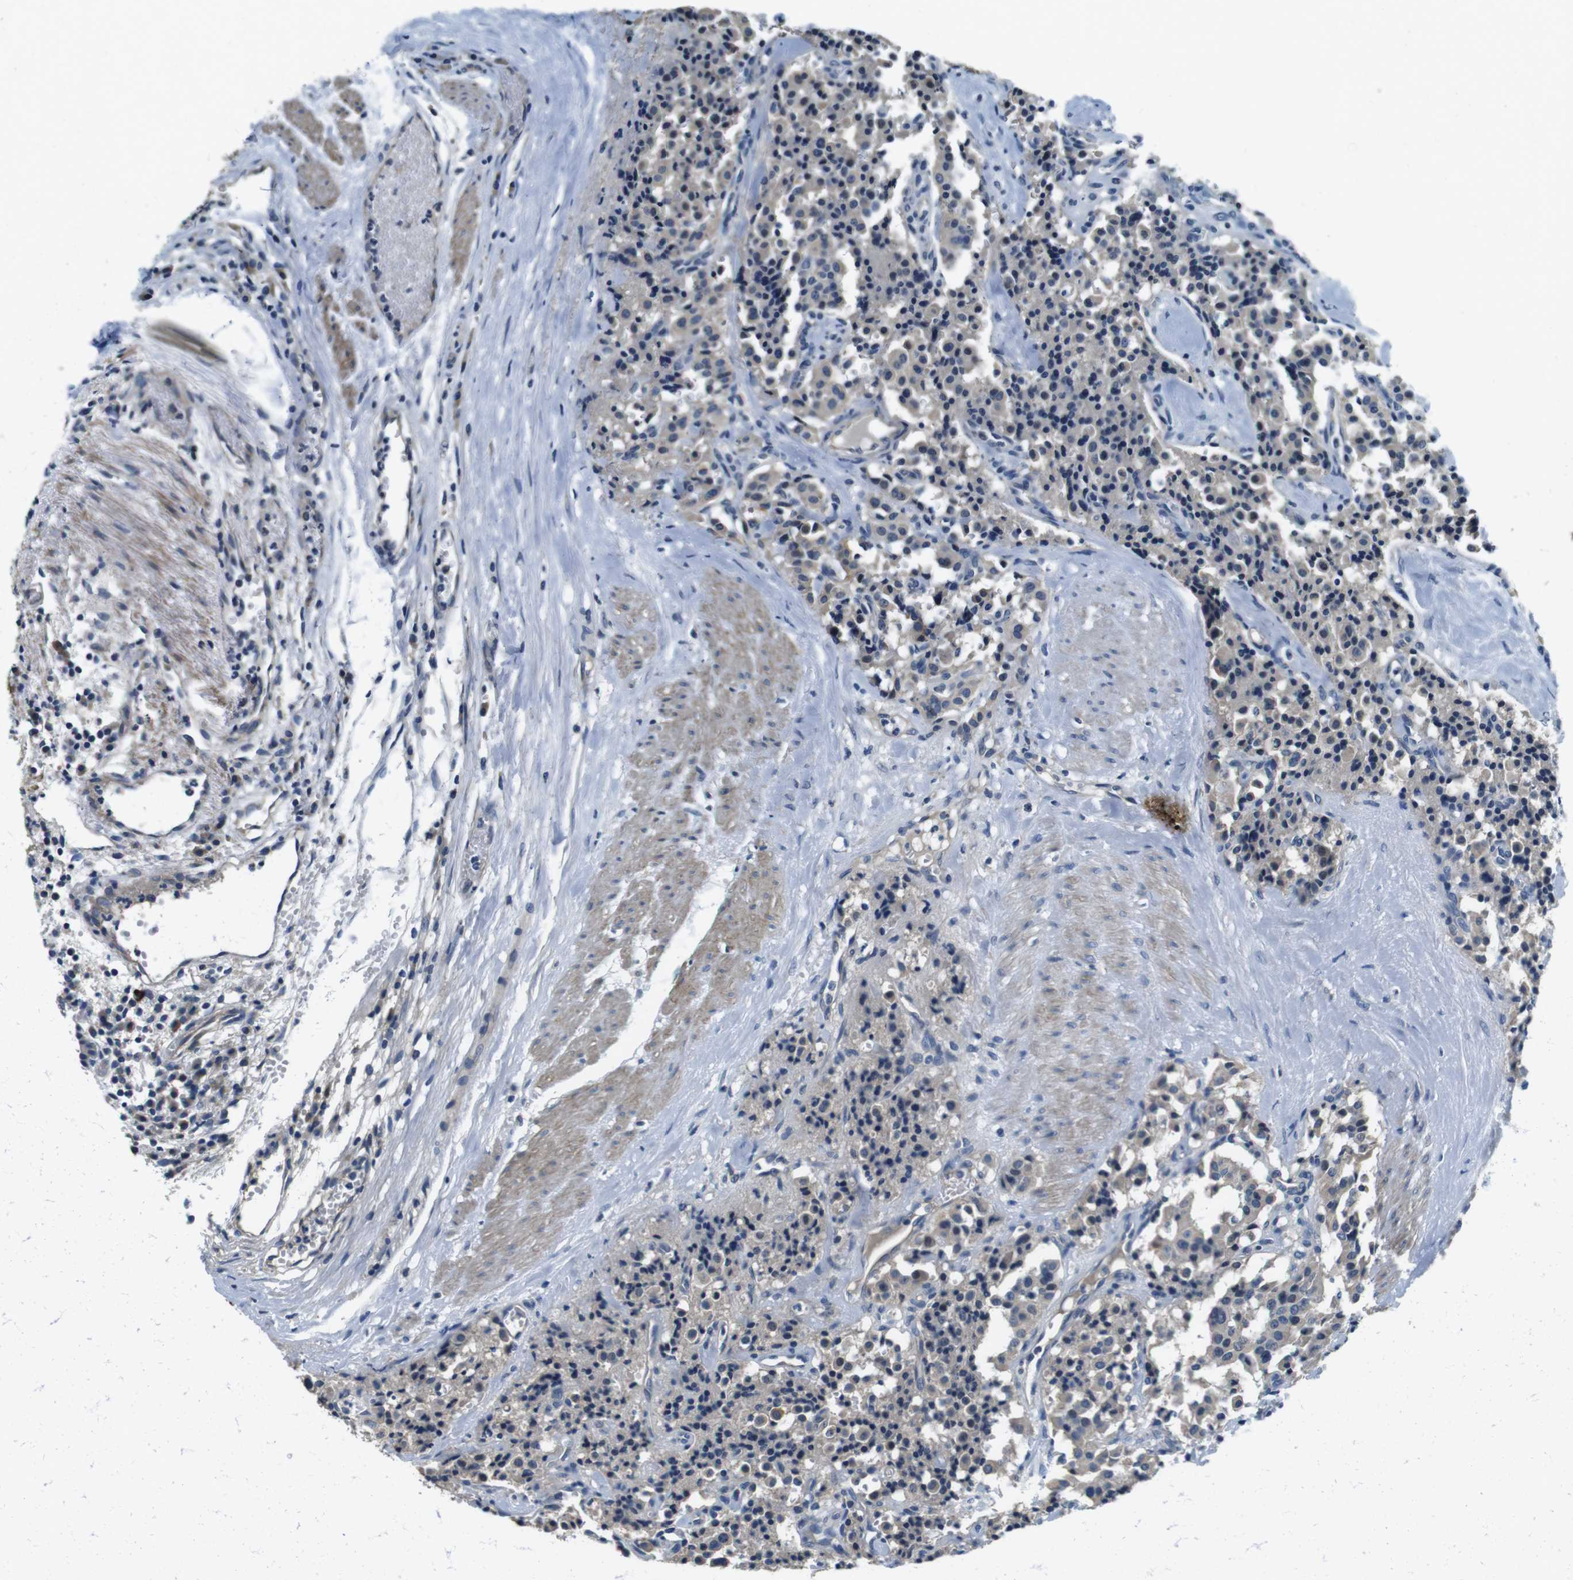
{"staining": {"intensity": "negative", "quantity": "none", "location": "none"}, "tissue": "carcinoid", "cell_type": "Tumor cells", "image_type": "cancer", "snomed": [{"axis": "morphology", "description": "Carcinoid, malignant, NOS"}, {"axis": "topography", "description": "Lung"}], "caption": "IHC of human carcinoid exhibits no positivity in tumor cells. The staining is performed using DAB brown chromogen with nuclei counter-stained in using hematoxylin.", "gene": "DTNA", "patient": {"sex": "male", "age": 30}}